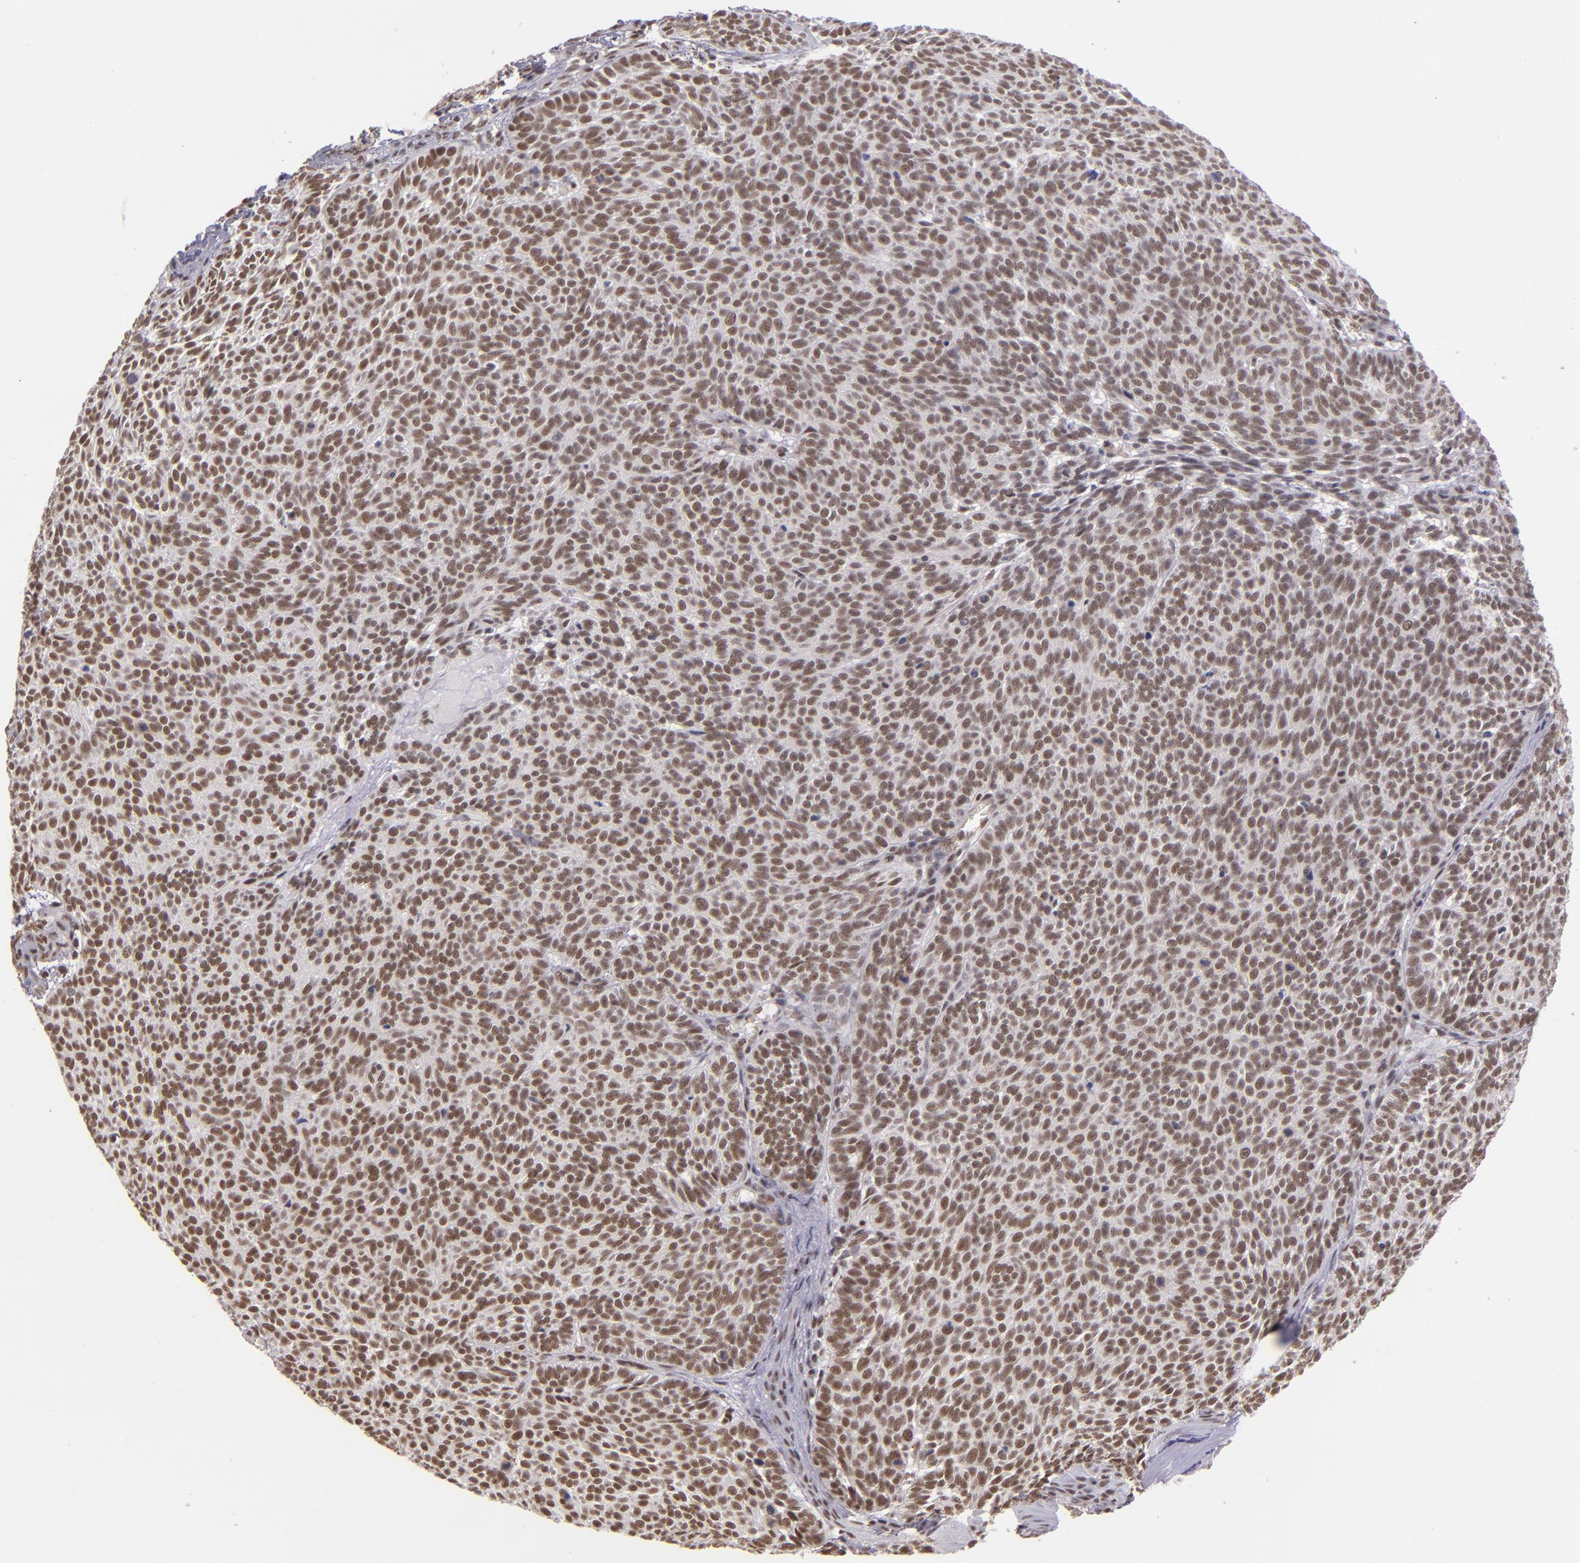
{"staining": {"intensity": "moderate", "quantity": ">75%", "location": "nuclear"}, "tissue": "skin cancer", "cell_type": "Tumor cells", "image_type": "cancer", "snomed": [{"axis": "morphology", "description": "Basal cell carcinoma"}, {"axis": "topography", "description": "Skin"}], "caption": "Human skin cancer stained with a protein marker demonstrates moderate staining in tumor cells.", "gene": "ZNF148", "patient": {"sex": "male", "age": 63}}